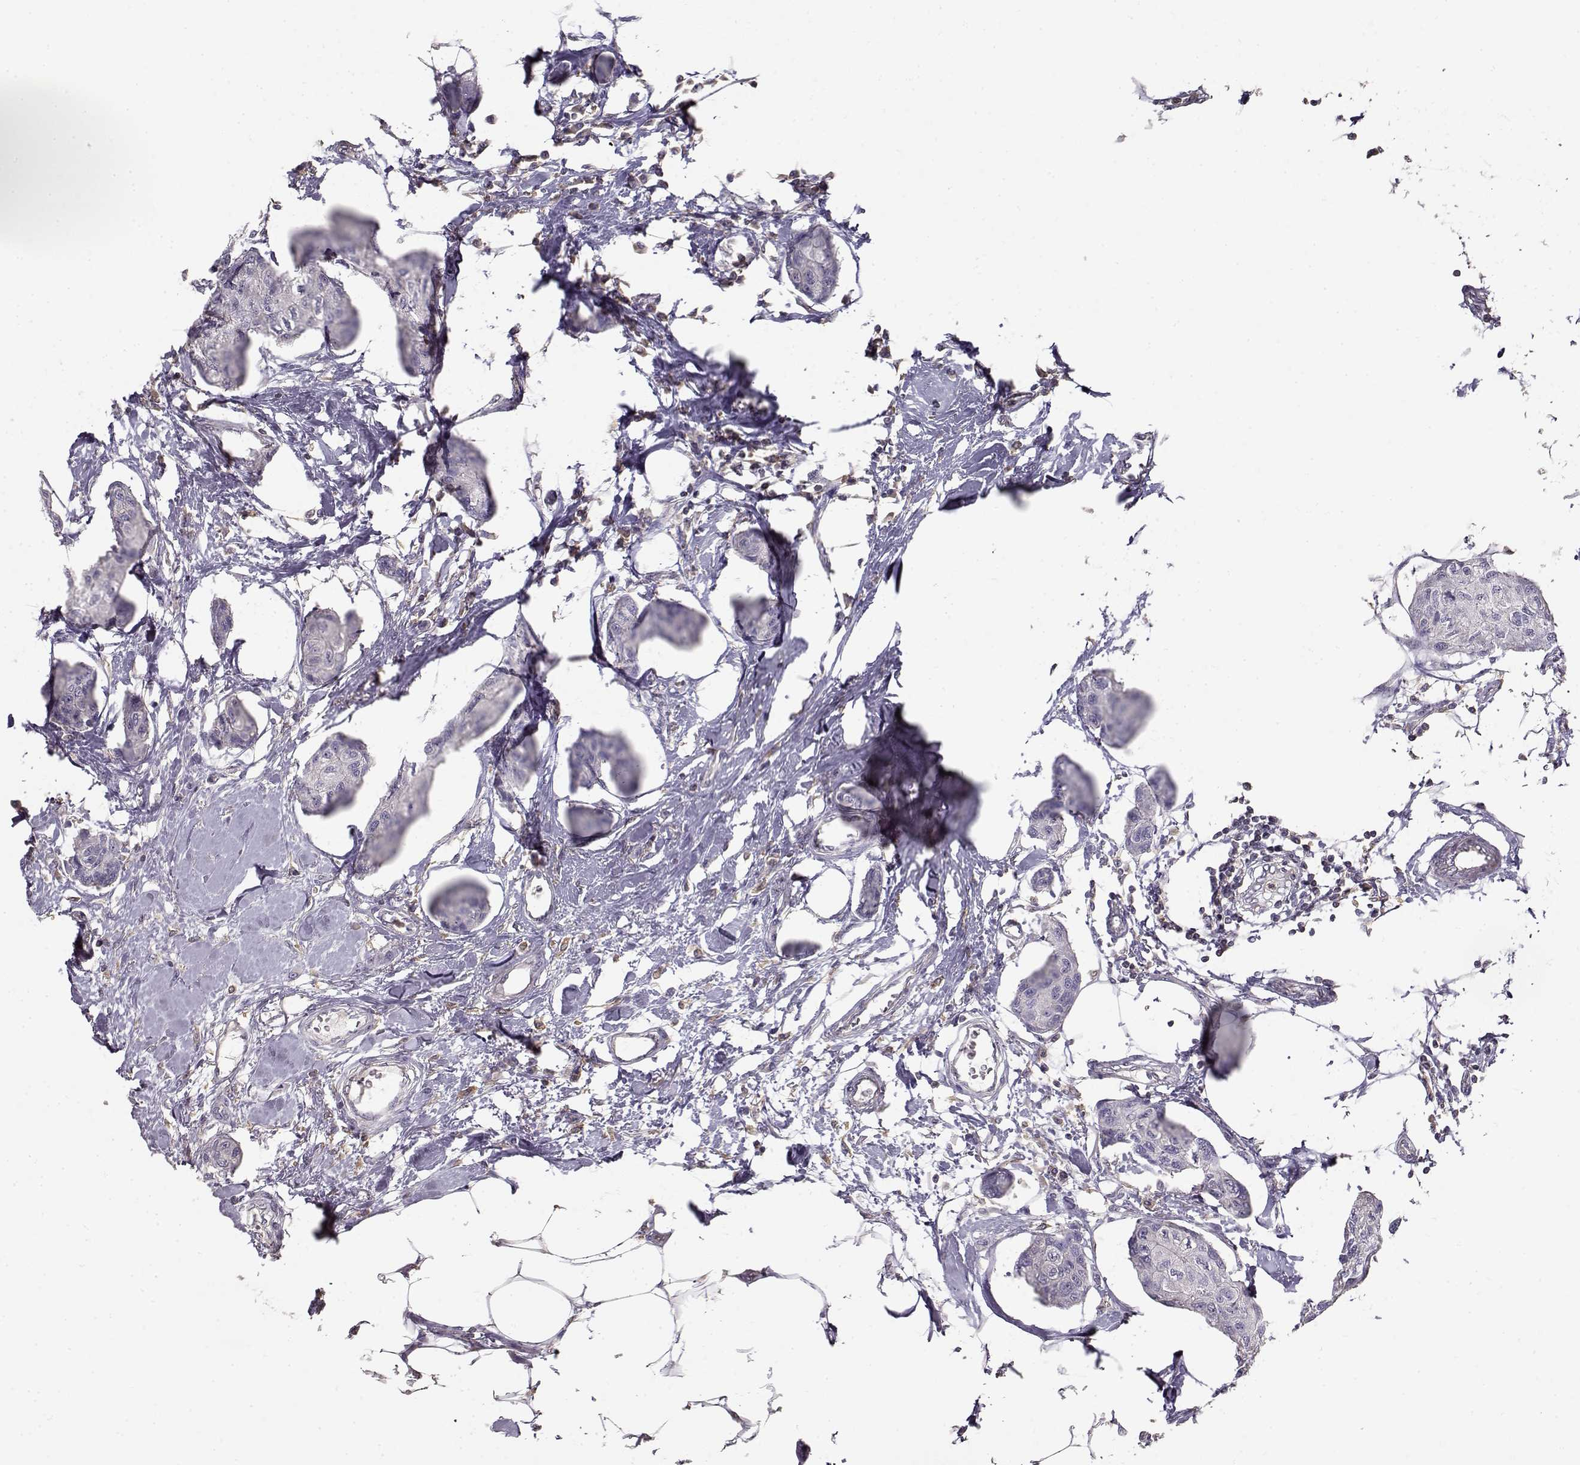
{"staining": {"intensity": "negative", "quantity": "none", "location": "none"}, "tissue": "breast cancer", "cell_type": "Tumor cells", "image_type": "cancer", "snomed": [{"axis": "morphology", "description": "Duct carcinoma"}, {"axis": "topography", "description": "Breast"}], "caption": "Image shows no significant protein positivity in tumor cells of breast cancer.", "gene": "VAV1", "patient": {"sex": "female", "age": 80}}